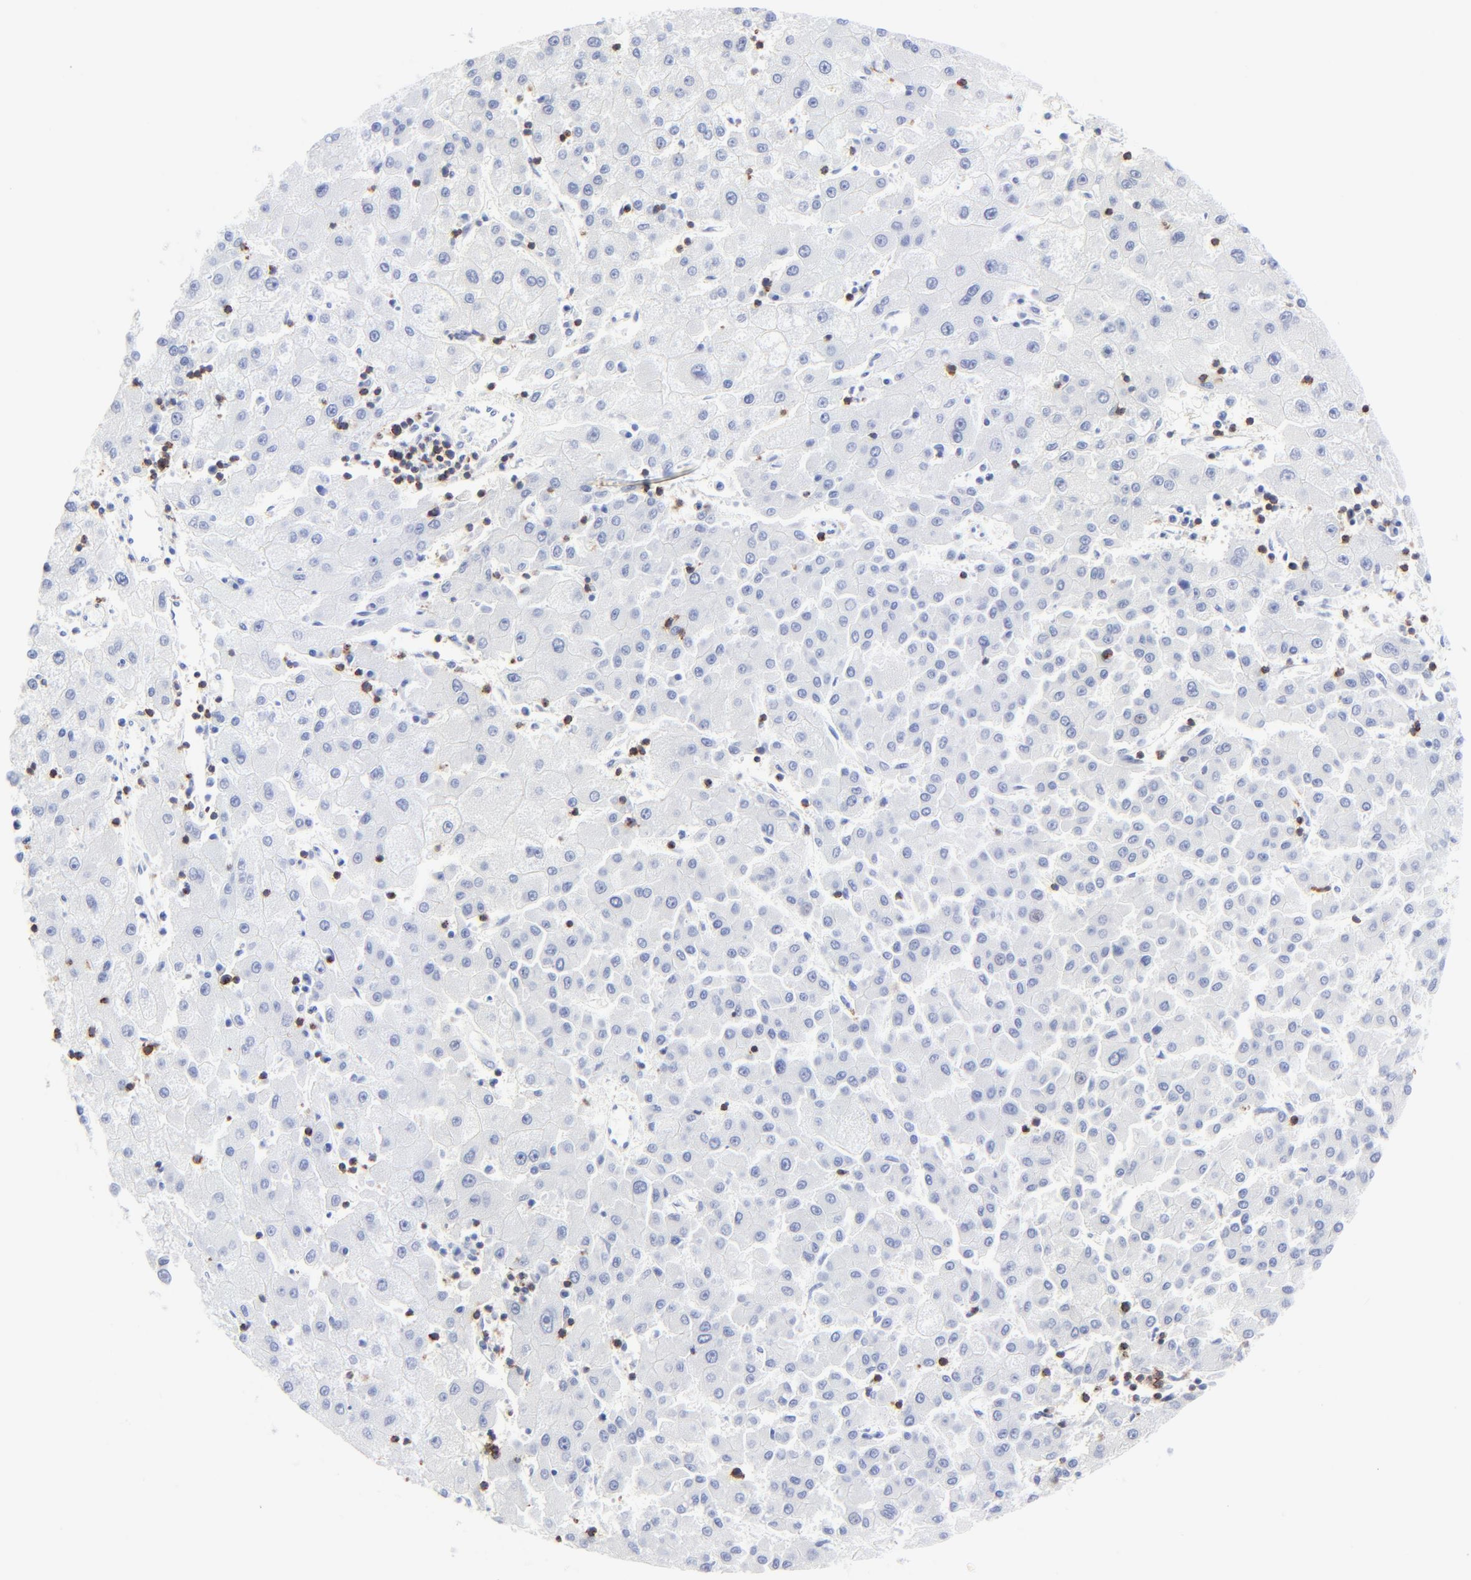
{"staining": {"intensity": "negative", "quantity": "none", "location": "none"}, "tissue": "liver cancer", "cell_type": "Tumor cells", "image_type": "cancer", "snomed": [{"axis": "morphology", "description": "Carcinoma, Hepatocellular, NOS"}, {"axis": "topography", "description": "Liver"}], "caption": "Tumor cells show no significant protein expression in liver cancer. The staining was performed using DAB (3,3'-diaminobenzidine) to visualize the protein expression in brown, while the nuclei were stained in blue with hematoxylin (Magnification: 20x).", "gene": "LCK", "patient": {"sex": "male", "age": 72}}